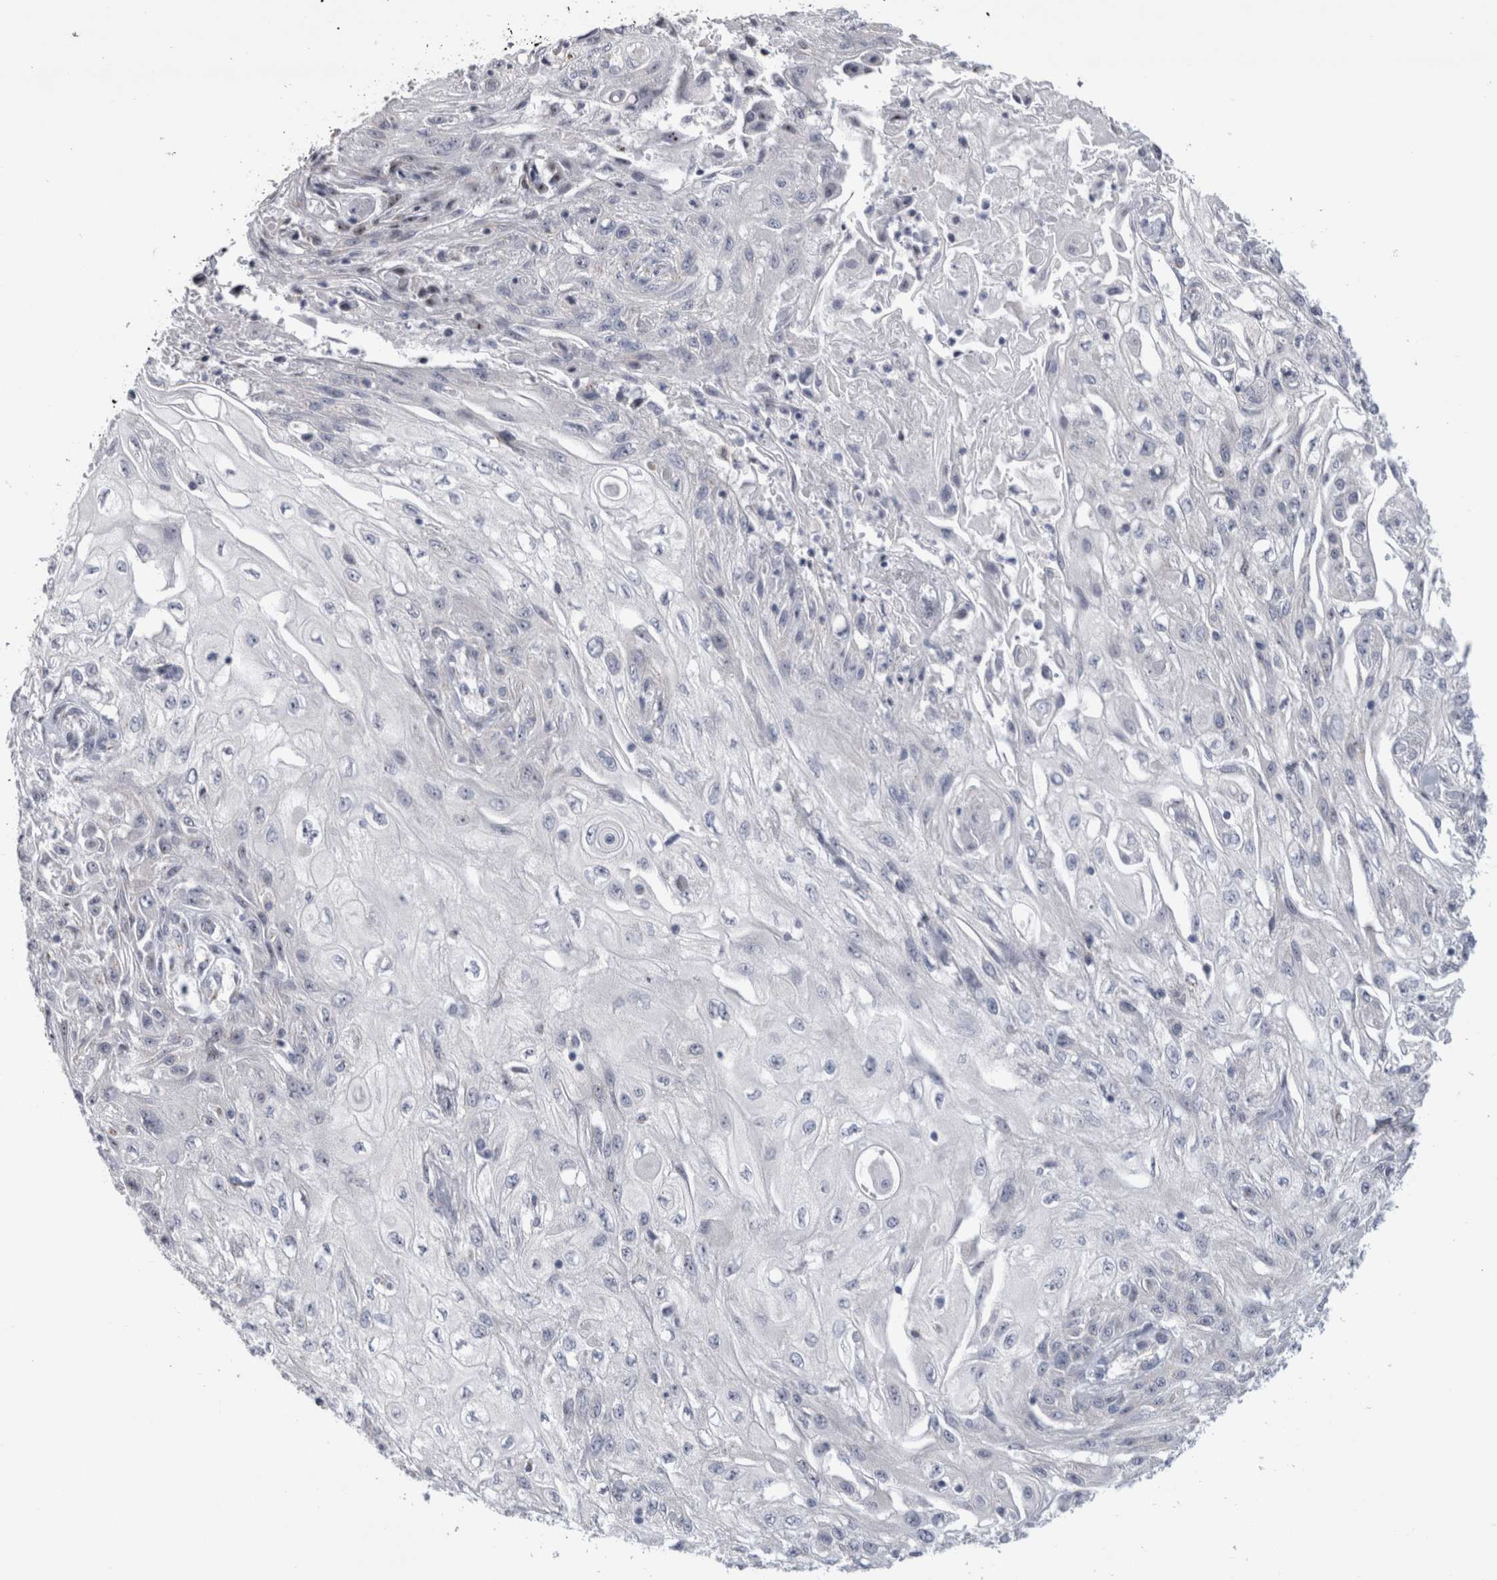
{"staining": {"intensity": "negative", "quantity": "none", "location": "none"}, "tissue": "skin cancer", "cell_type": "Tumor cells", "image_type": "cancer", "snomed": [{"axis": "morphology", "description": "Squamous cell carcinoma, NOS"}, {"axis": "morphology", "description": "Squamous cell carcinoma, metastatic, NOS"}, {"axis": "topography", "description": "Skin"}, {"axis": "topography", "description": "Lymph node"}], "caption": "High magnification brightfield microscopy of metastatic squamous cell carcinoma (skin) stained with DAB (brown) and counterstained with hematoxylin (blue): tumor cells show no significant positivity.", "gene": "AKAP9", "patient": {"sex": "male", "age": 75}}